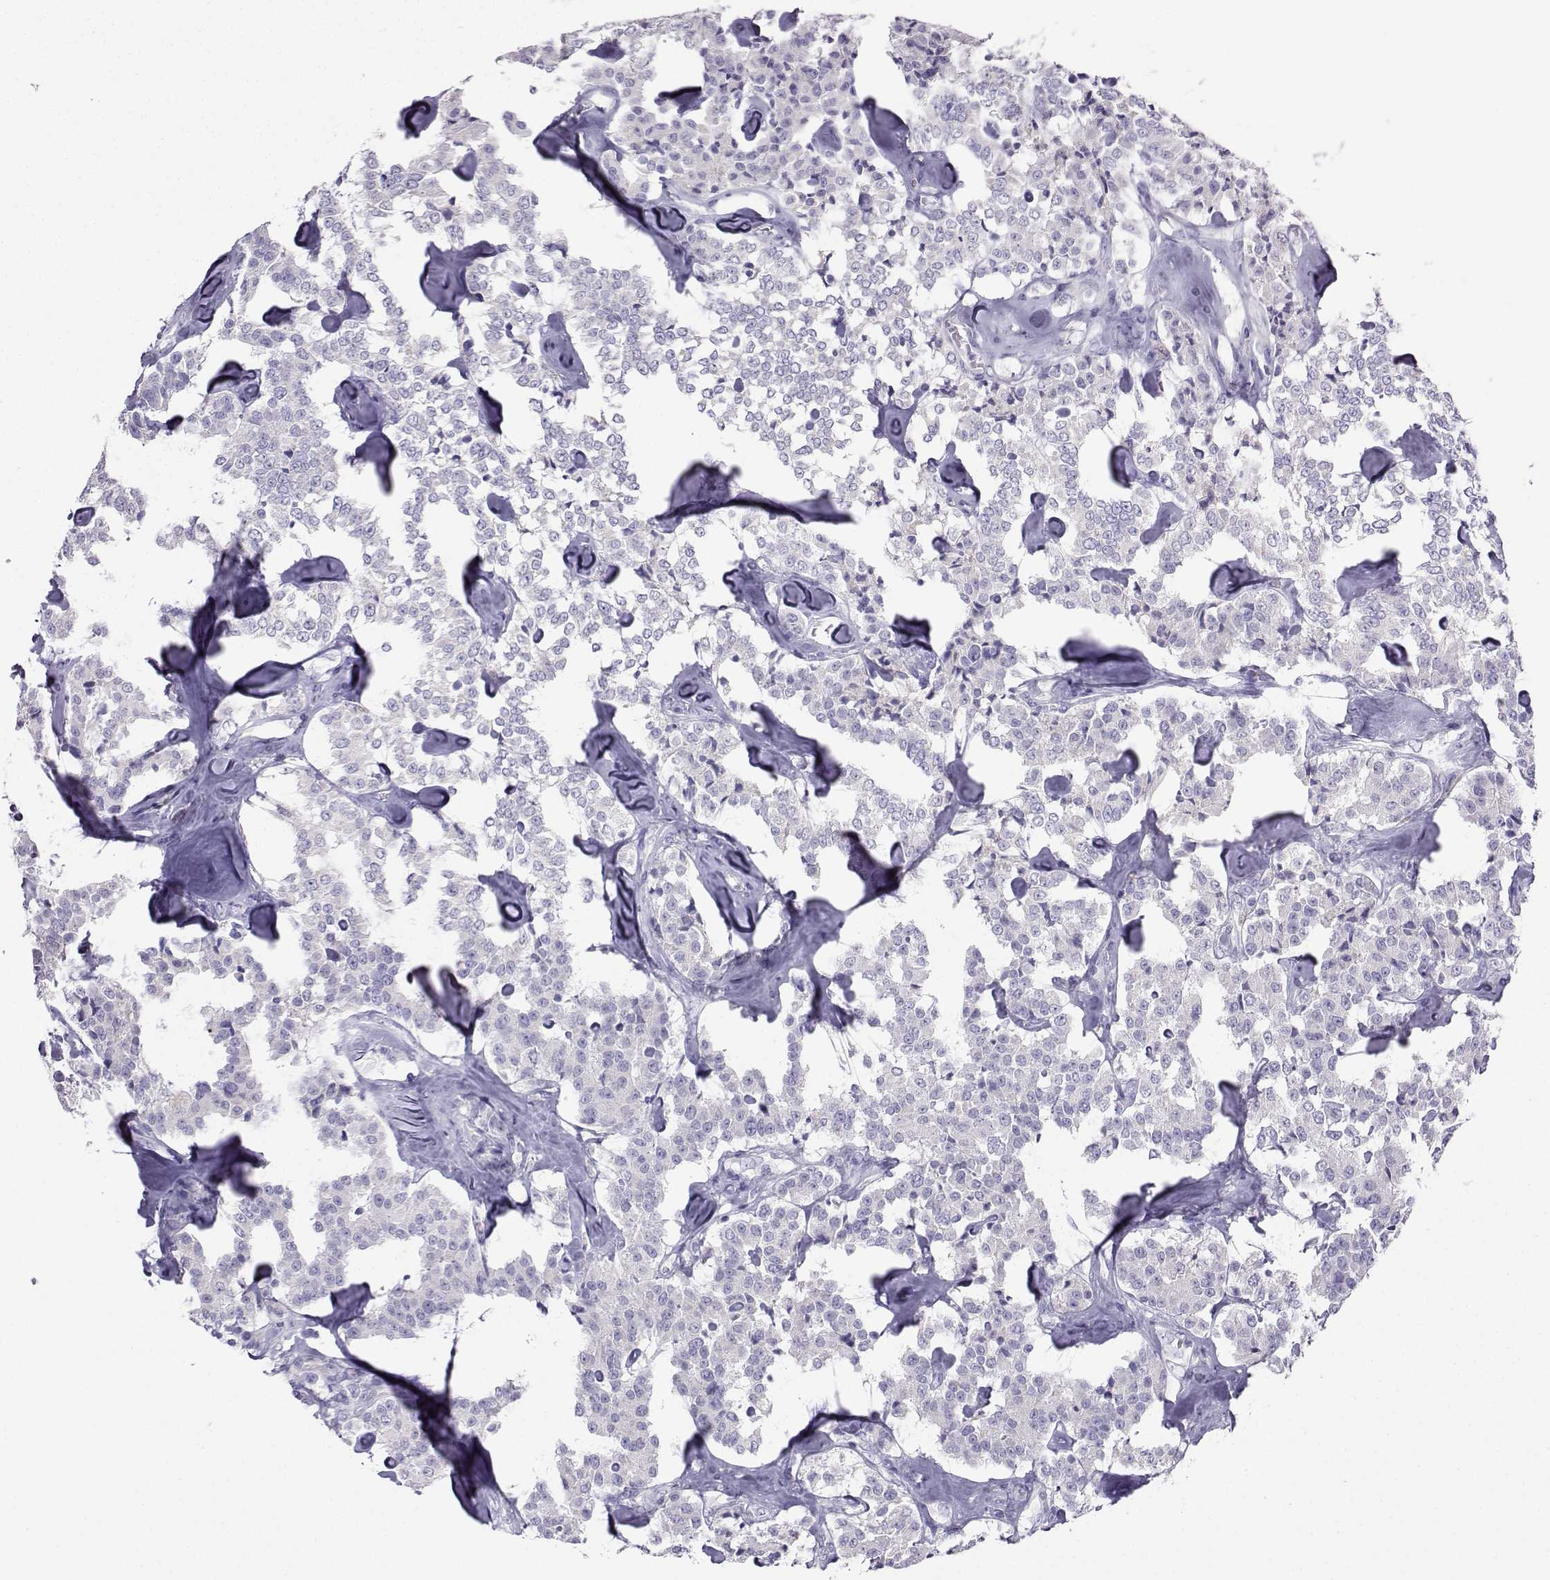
{"staining": {"intensity": "negative", "quantity": "none", "location": "none"}, "tissue": "carcinoid", "cell_type": "Tumor cells", "image_type": "cancer", "snomed": [{"axis": "morphology", "description": "Carcinoid, malignant, NOS"}, {"axis": "topography", "description": "Pancreas"}], "caption": "The image exhibits no significant positivity in tumor cells of carcinoid. (Brightfield microscopy of DAB IHC at high magnification).", "gene": "FBXO24", "patient": {"sex": "male", "age": 41}}